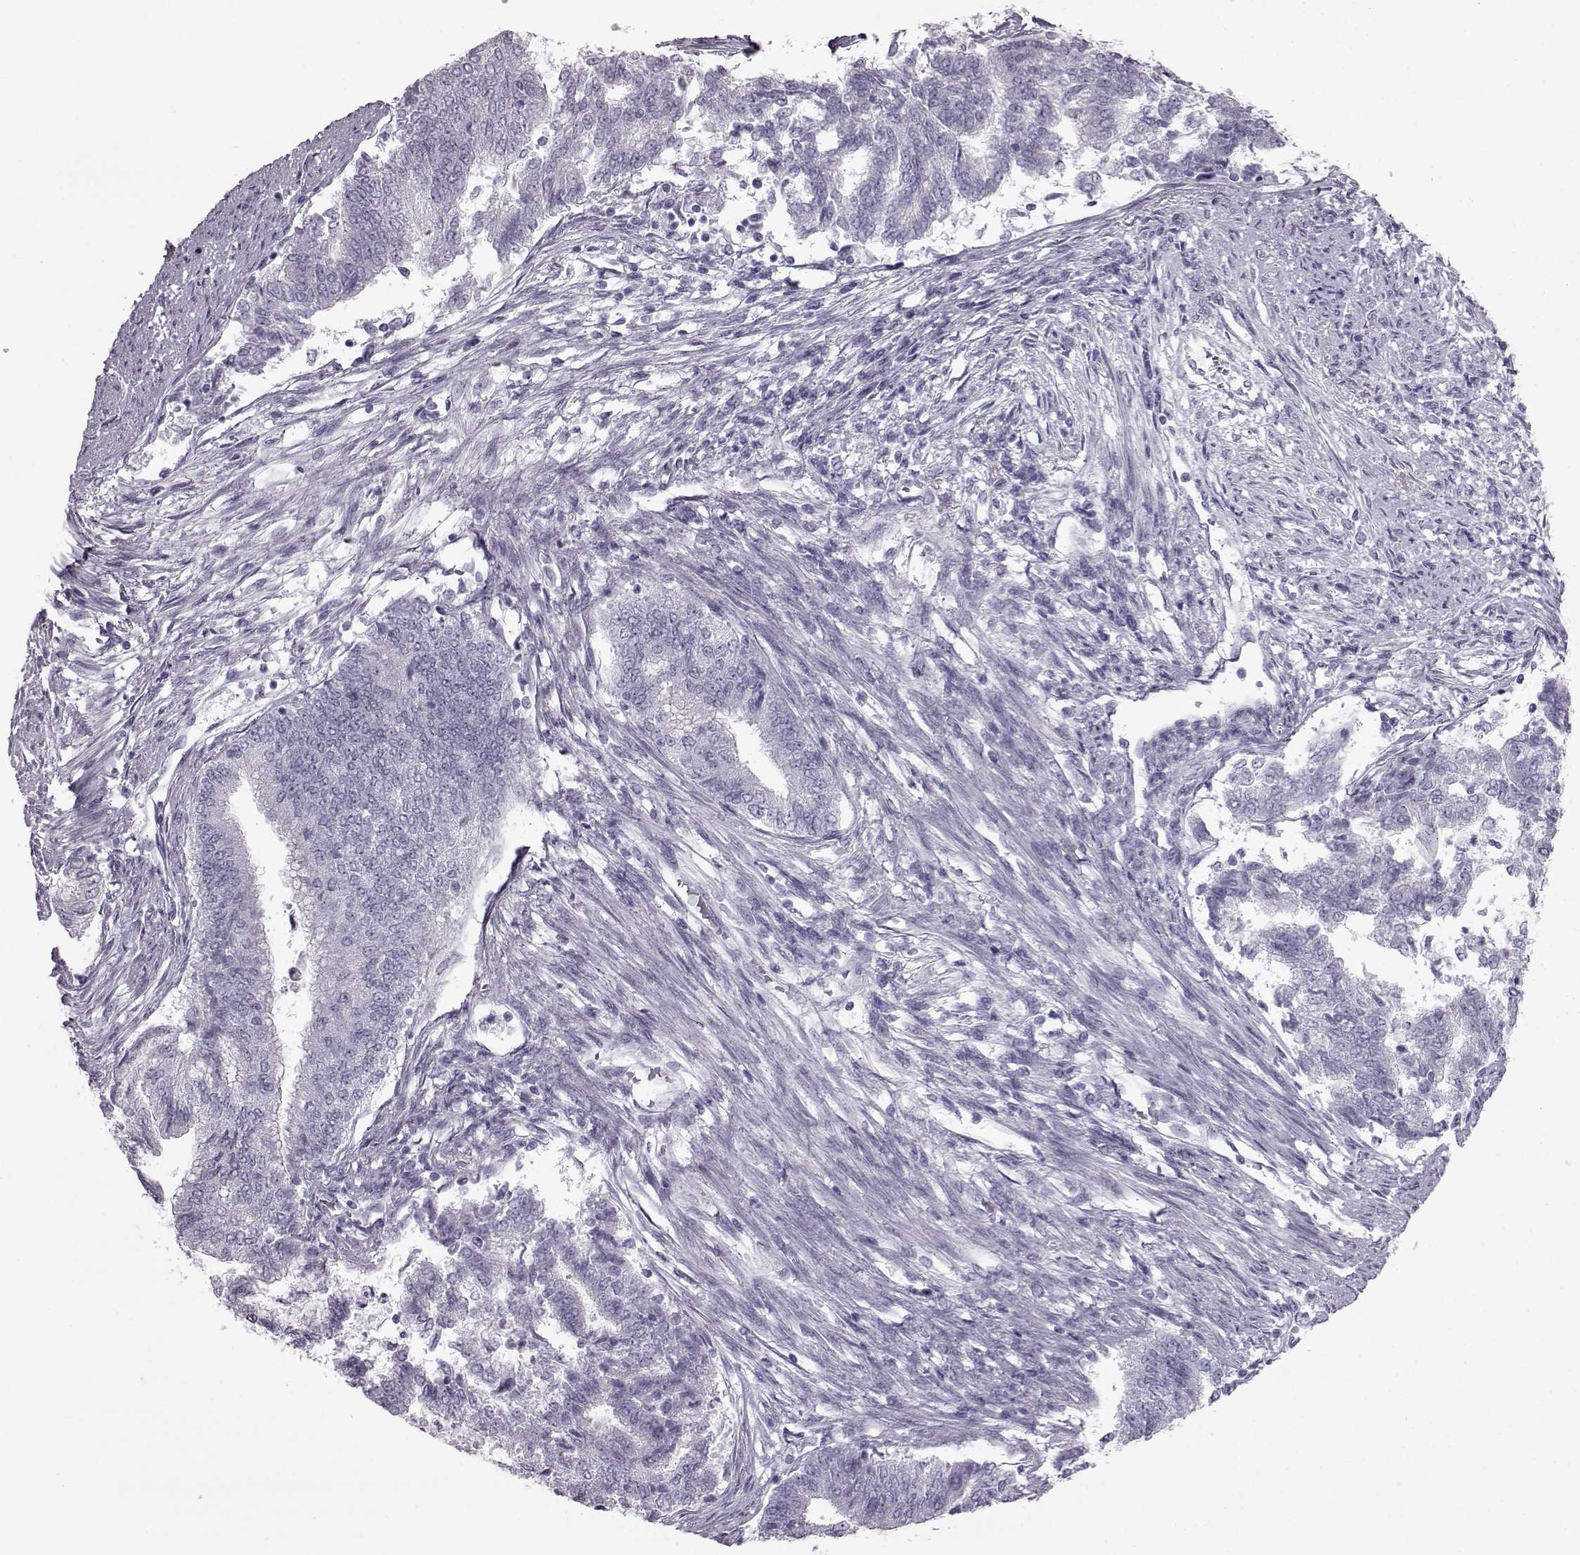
{"staining": {"intensity": "negative", "quantity": "none", "location": "none"}, "tissue": "endometrial cancer", "cell_type": "Tumor cells", "image_type": "cancer", "snomed": [{"axis": "morphology", "description": "Adenocarcinoma, NOS"}, {"axis": "topography", "description": "Endometrium"}], "caption": "Tumor cells show no significant protein positivity in endometrial cancer.", "gene": "SLC28A2", "patient": {"sex": "female", "age": 65}}